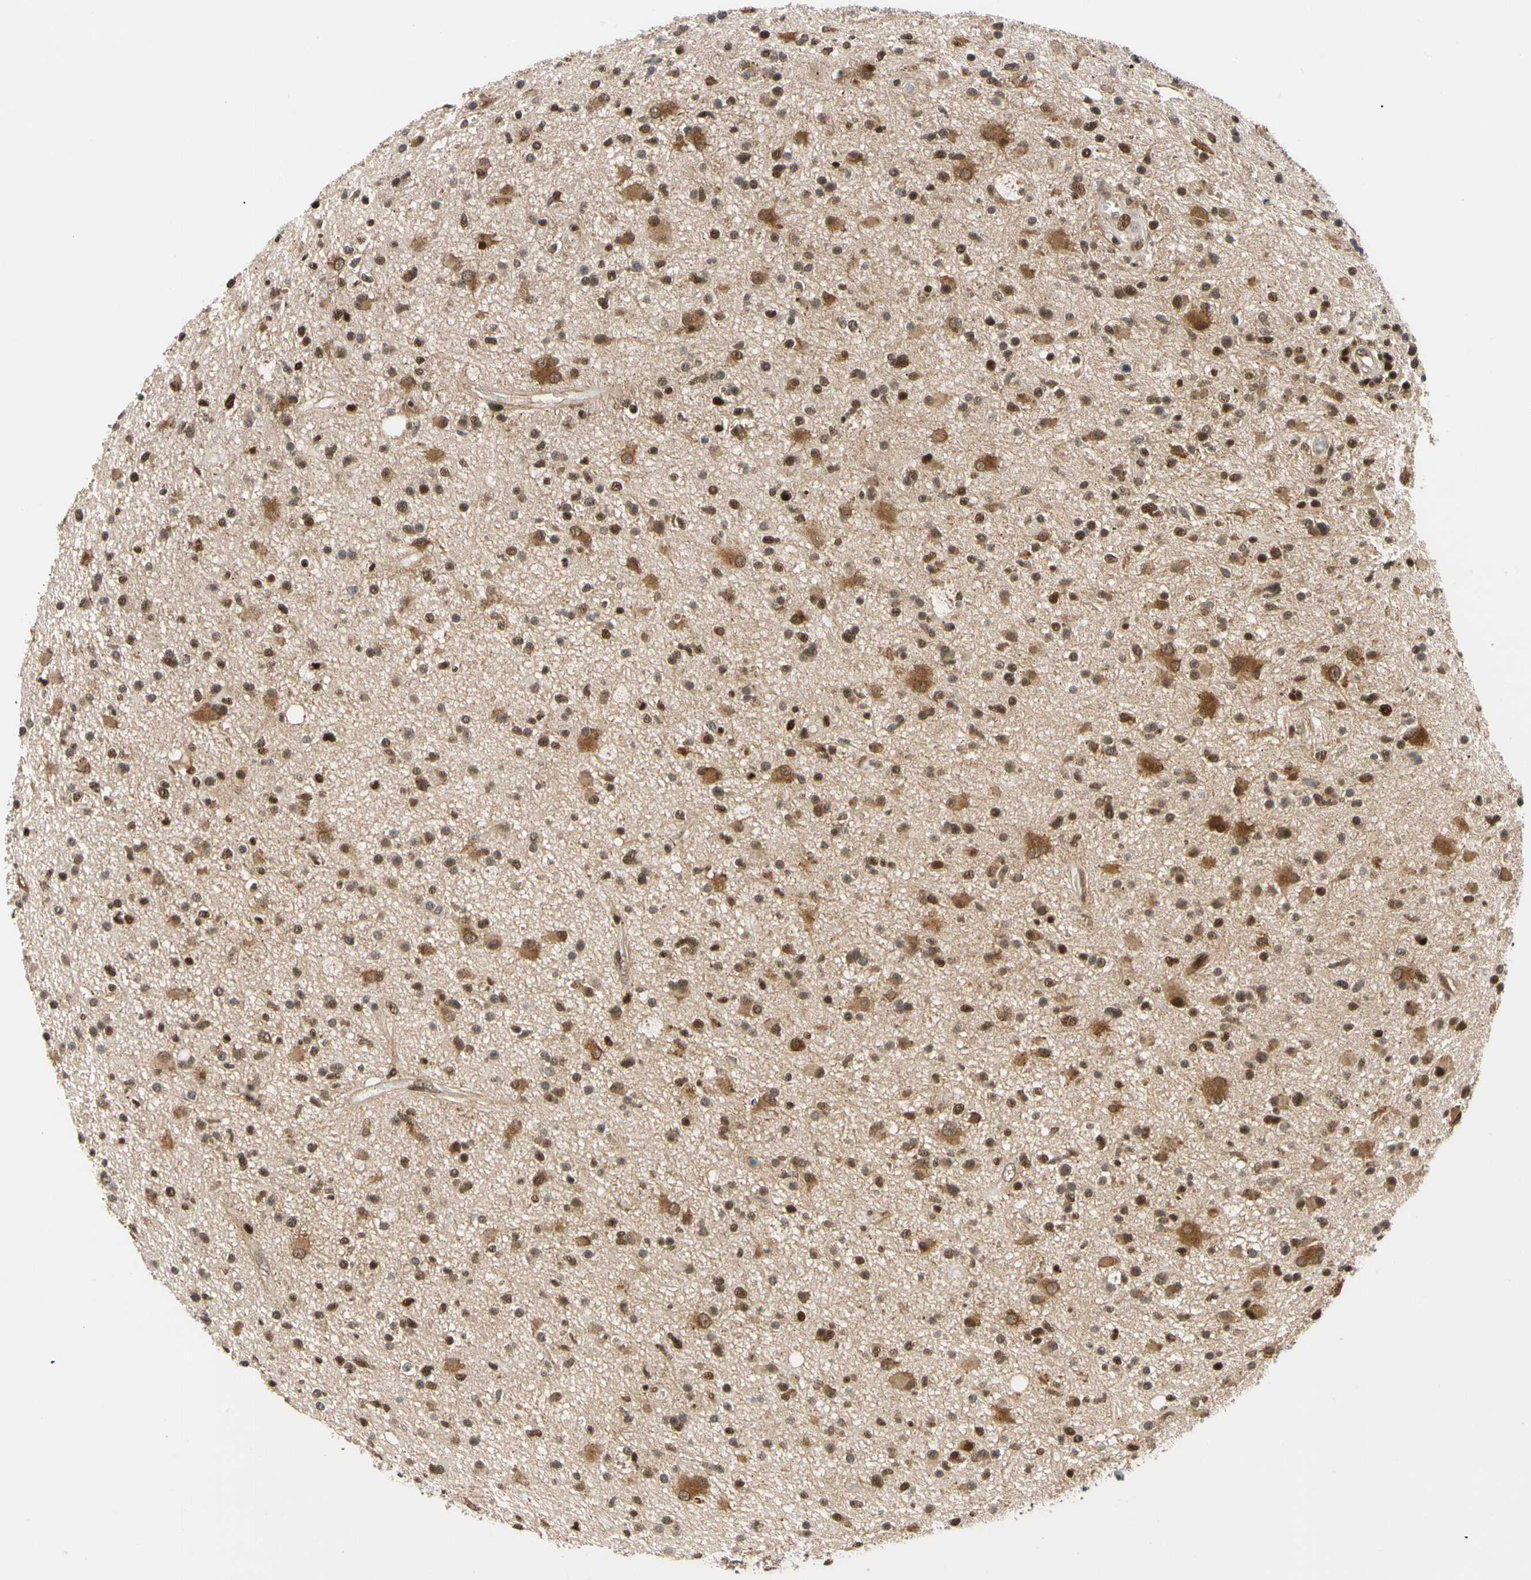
{"staining": {"intensity": "strong", "quantity": "25%-75%", "location": "cytoplasmic/membranous,nuclear"}, "tissue": "glioma", "cell_type": "Tumor cells", "image_type": "cancer", "snomed": [{"axis": "morphology", "description": "Glioma, malignant, High grade"}, {"axis": "topography", "description": "Brain"}], "caption": "Malignant high-grade glioma stained with DAB (3,3'-diaminobenzidine) immunohistochemistry demonstrates high levels of strong cytoplasmic/membranous and nuclear expression in approximately 25%-75% of tumor cells.", "gene": "E2F1", "patient": {"sex": "male", "age": 33}}